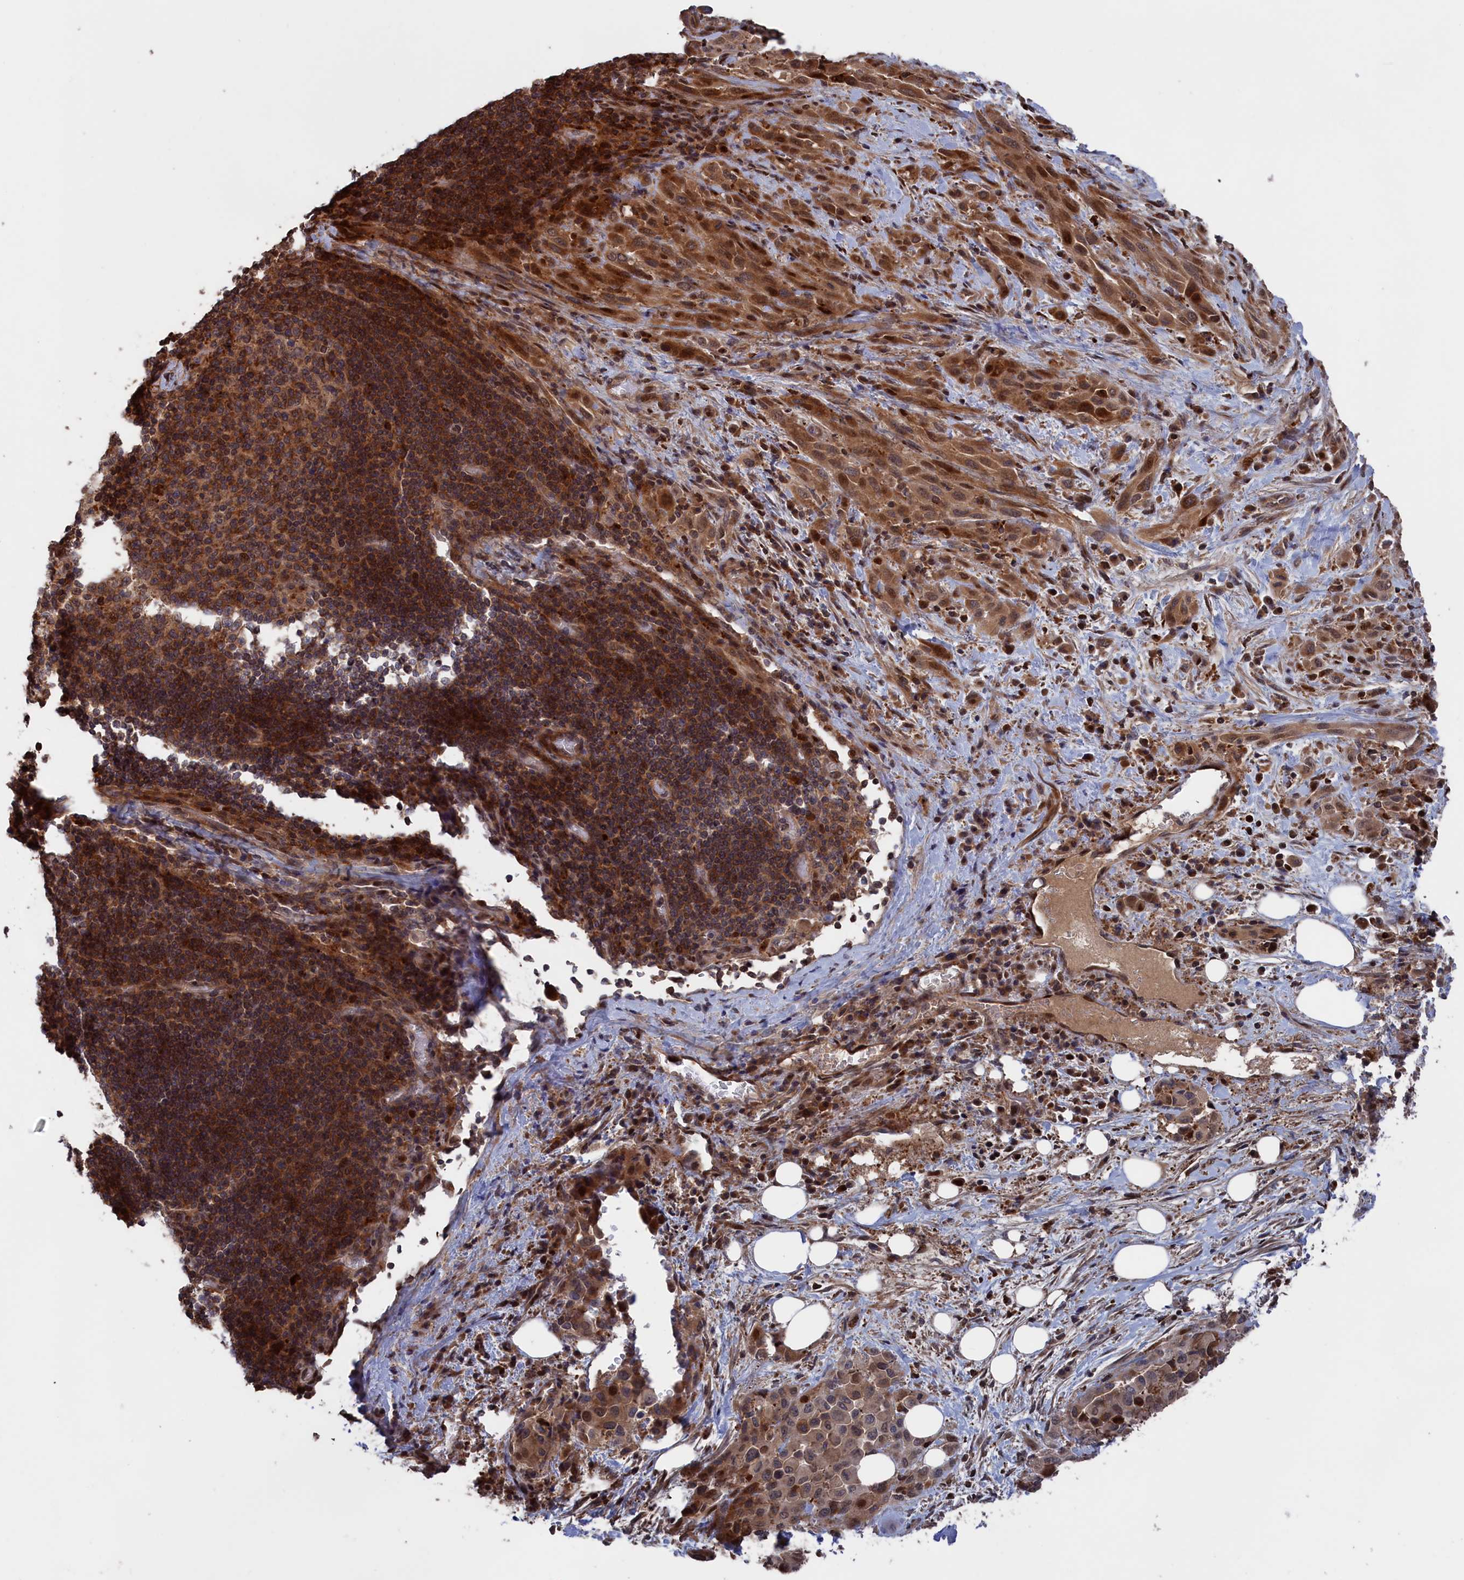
{"staining": {"intensity": "strong", "quantity": "<25%", "location": "cytoplasmic/membranous,nuclear"}, "tissue": "melanoma", "cell_type": "Tumor cells", "image_type": "cancer", "snomed": [{"axis": "morphology", "description": "Malignant melanoma, Metastatic site"}, {"axis": "topography", "description": "Skin"}], "caption": "Protein staining shows strong cytoplasmic/membranous and nuclear staining in approximately <25% of tumor cells in melanoma.", "gene": "PLA2G15", "patient": {"sex": "female", "age": 81}}